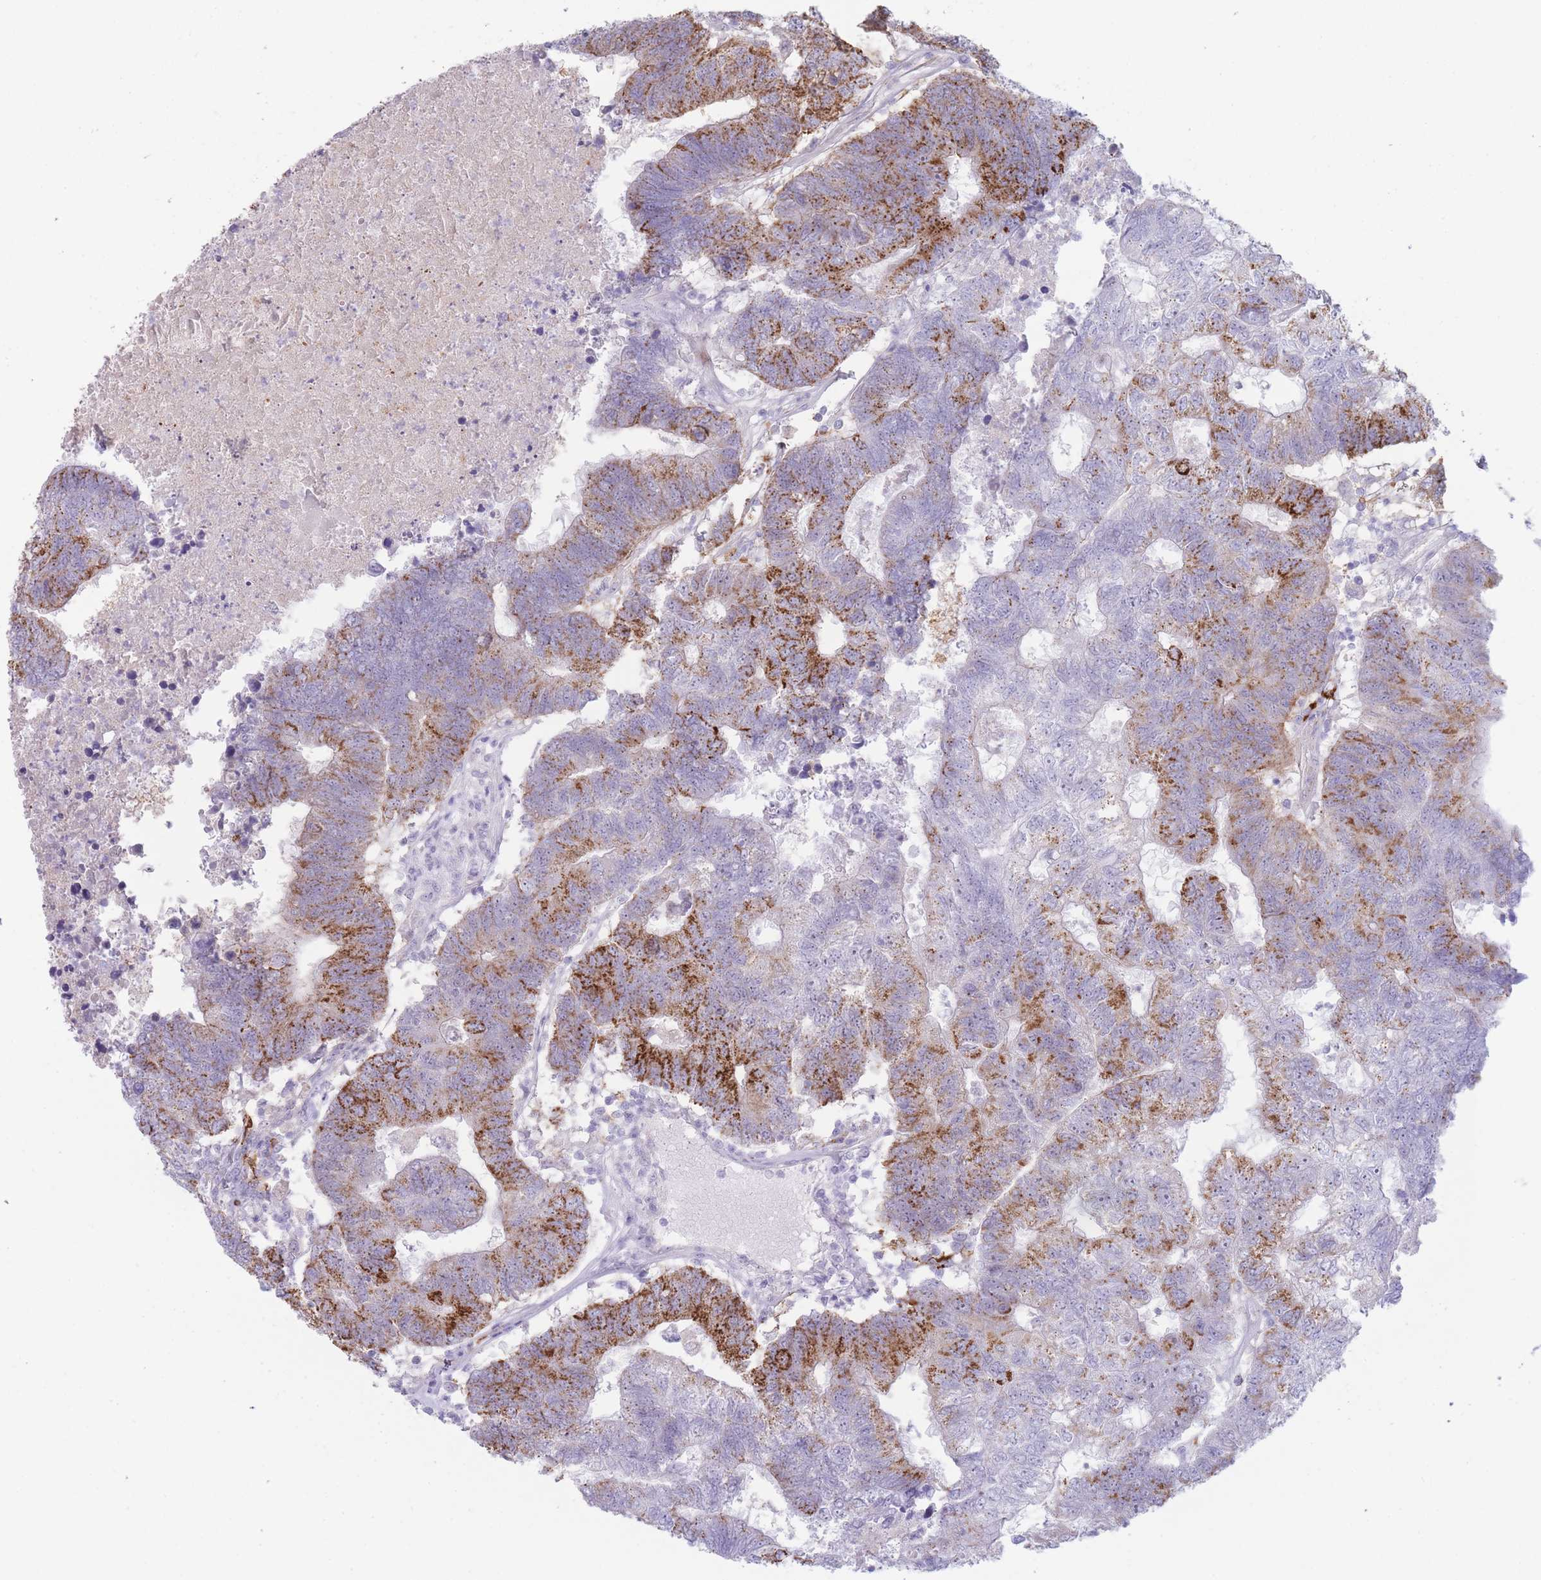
{"staining": {"intensity": "strong", "quantity": "25%-75%", "location": "cytoplasmic/membranous"}, "tissue": "colorectal cancer", "cell_type": "Tumor cells", "image_type": "cancer", "snomed": [{"axis": "morphology", "description": "Adenocarcinoma, NOS"}, {"axis": "topography", "description": "Colon"}], "caption": "A brown stain labels strong cytoplasmic/membranous expression of a protein in human colorectal cancer (adenocarcinoma) tumor cells.", "gene": "UTP14A", "patient": {"sex": "female", "age": 48}}